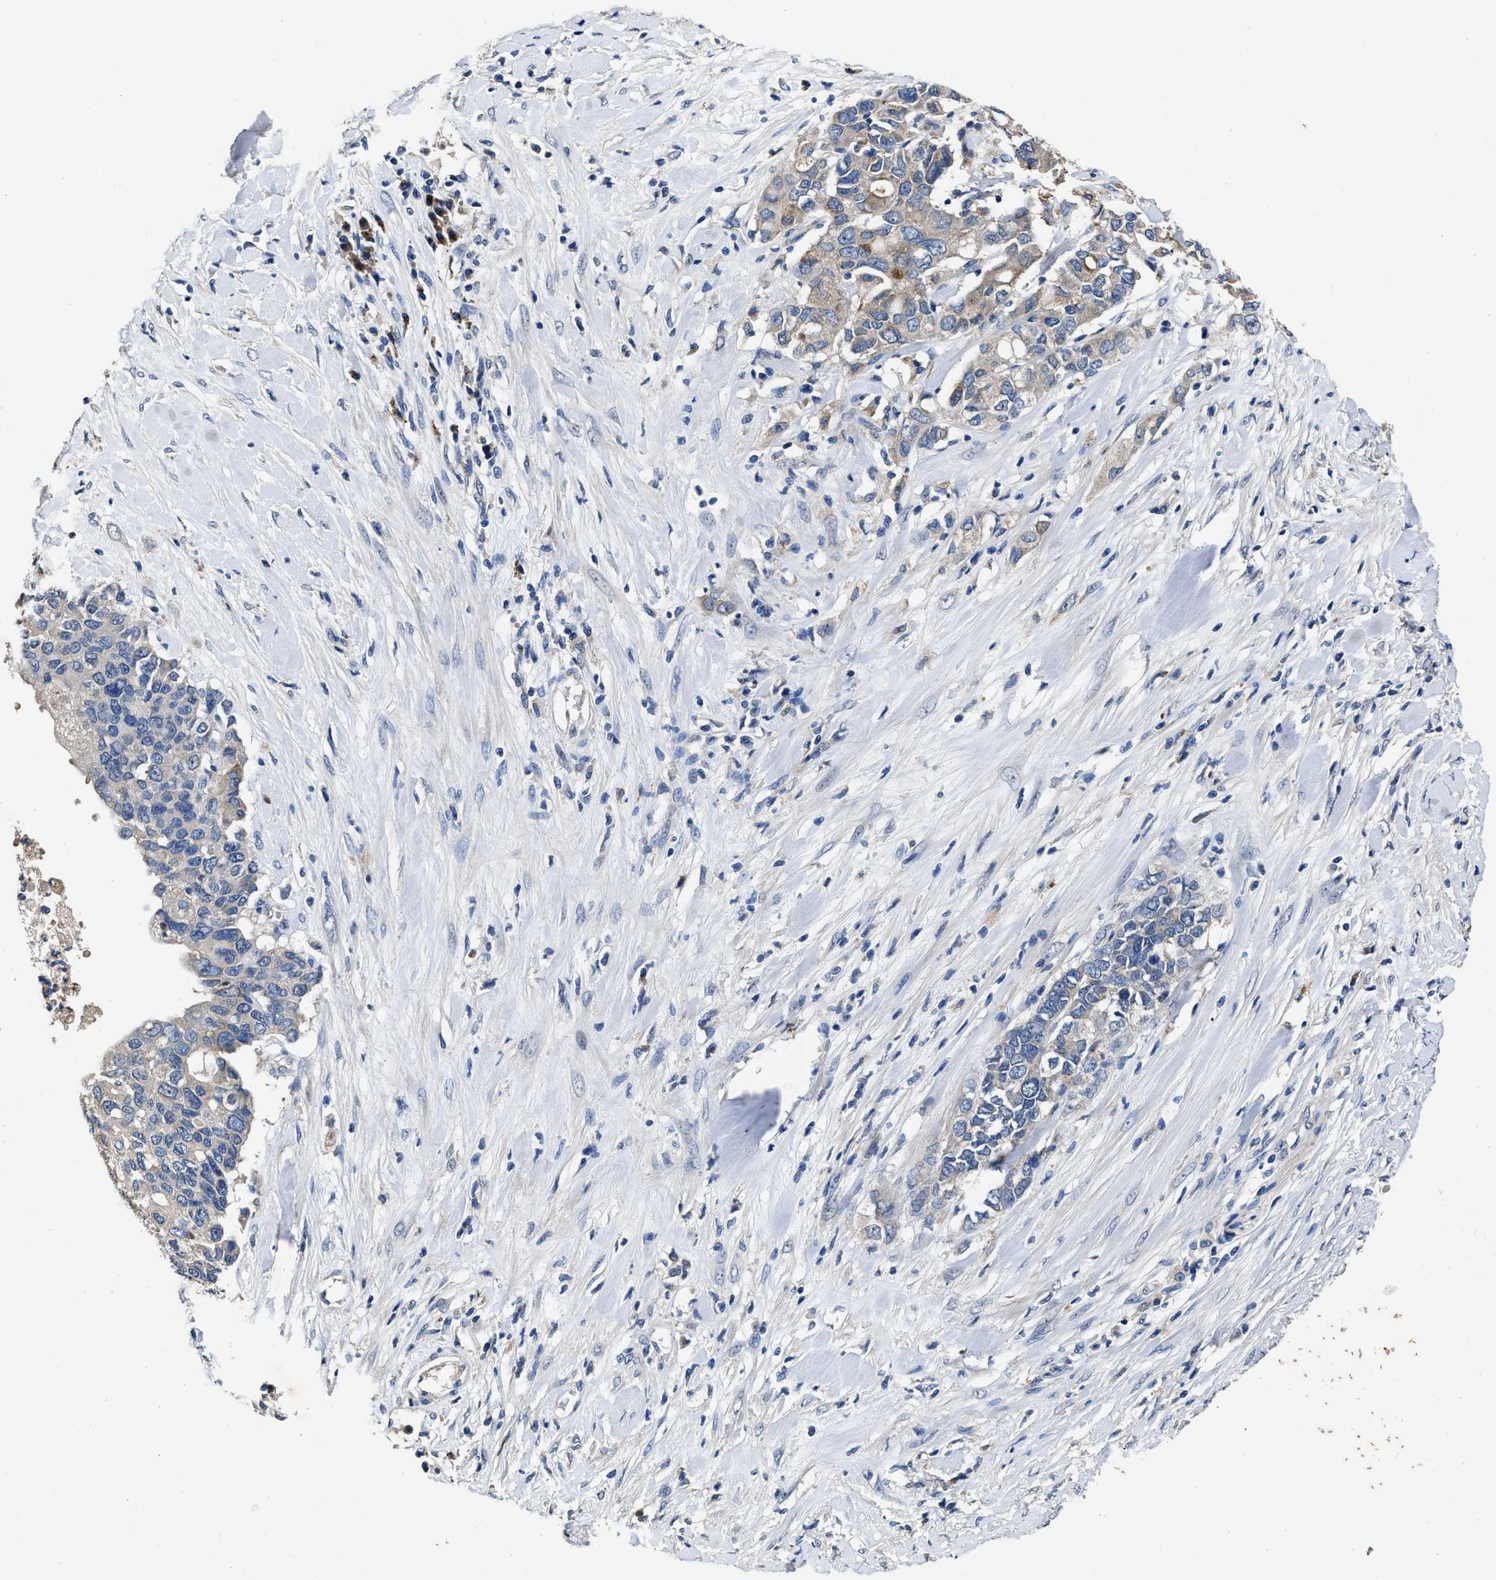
{"staining": {"intensity": "weak", "quantity": "<25%", "location": "cytoplasmic/membranous"}, "tissue": "pancreatic cancer", "cell_type": "Tumor cells", "image_type": "cancer", "snomed": [{"axis": "morphology", "description": "Adenocarcinoma, NOS"}, {"axis": "topography", "description": "Pancreas"}], "caption": "Pancreatic cancer (adenocarcinoma) was stained to show a protein in brown. There is no significant positivity in tumor cells.", "gene": "UBR4", "patient": {"sex": "female", "age": 56}}